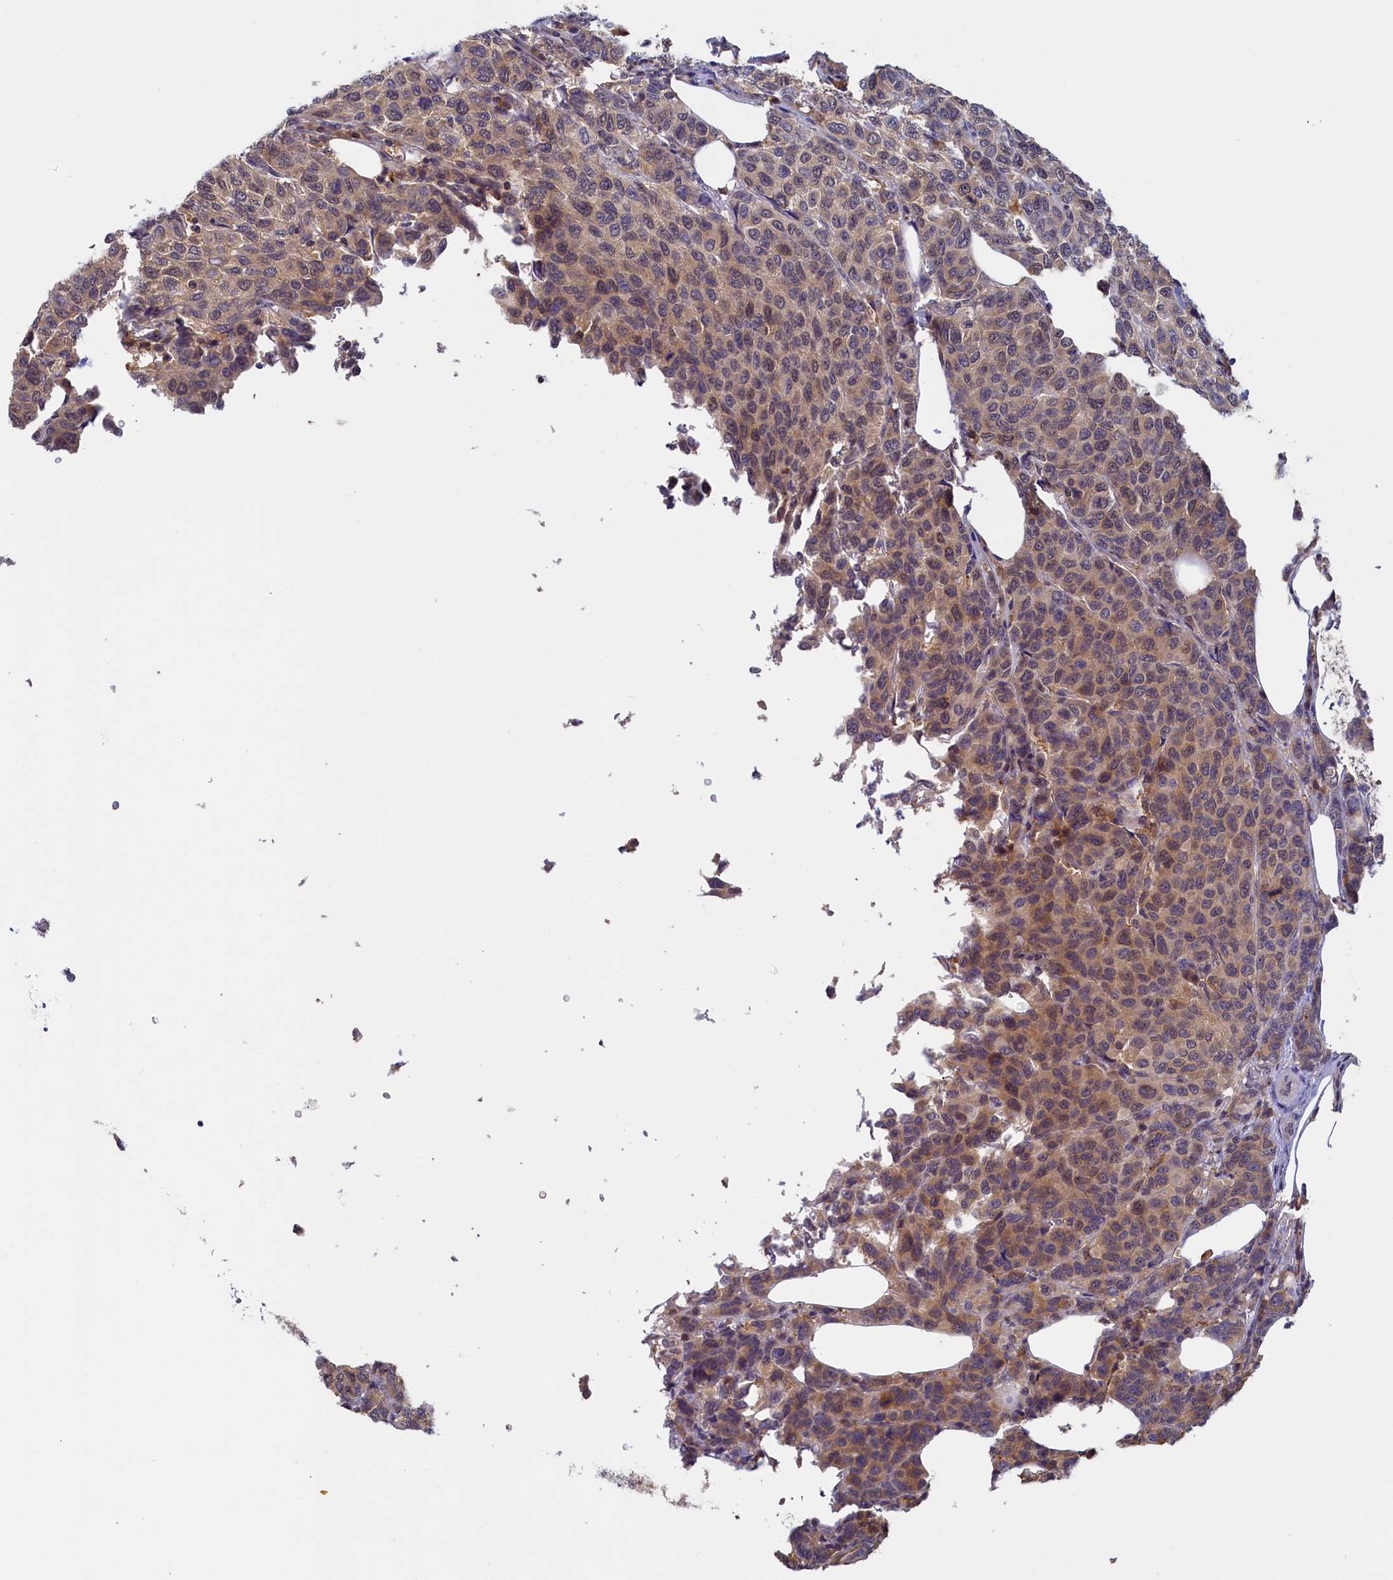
{"staining": {"intensity": "moderate", "quantity": "25%-75%", "location": "cytoplasmic/membranous"}, "tissue": "breast cancer", "cell_type": "Tumor cells", "image_type": "cancer", "snomed": [{"axis": "morphology", "description": "Duct carcinoma"}, {"axis": "topography", "description": "Breast"}], "caption": "Immunohistochemistry histopathology image of breast cancer stained for a protein (brown), which displays medium levels of moderate cytoplasmic/membranous positivity in approximately 25%-75% of tumor cells.", "gene": "PAAF1", "patient": {"sex": "female", "age": 55}}